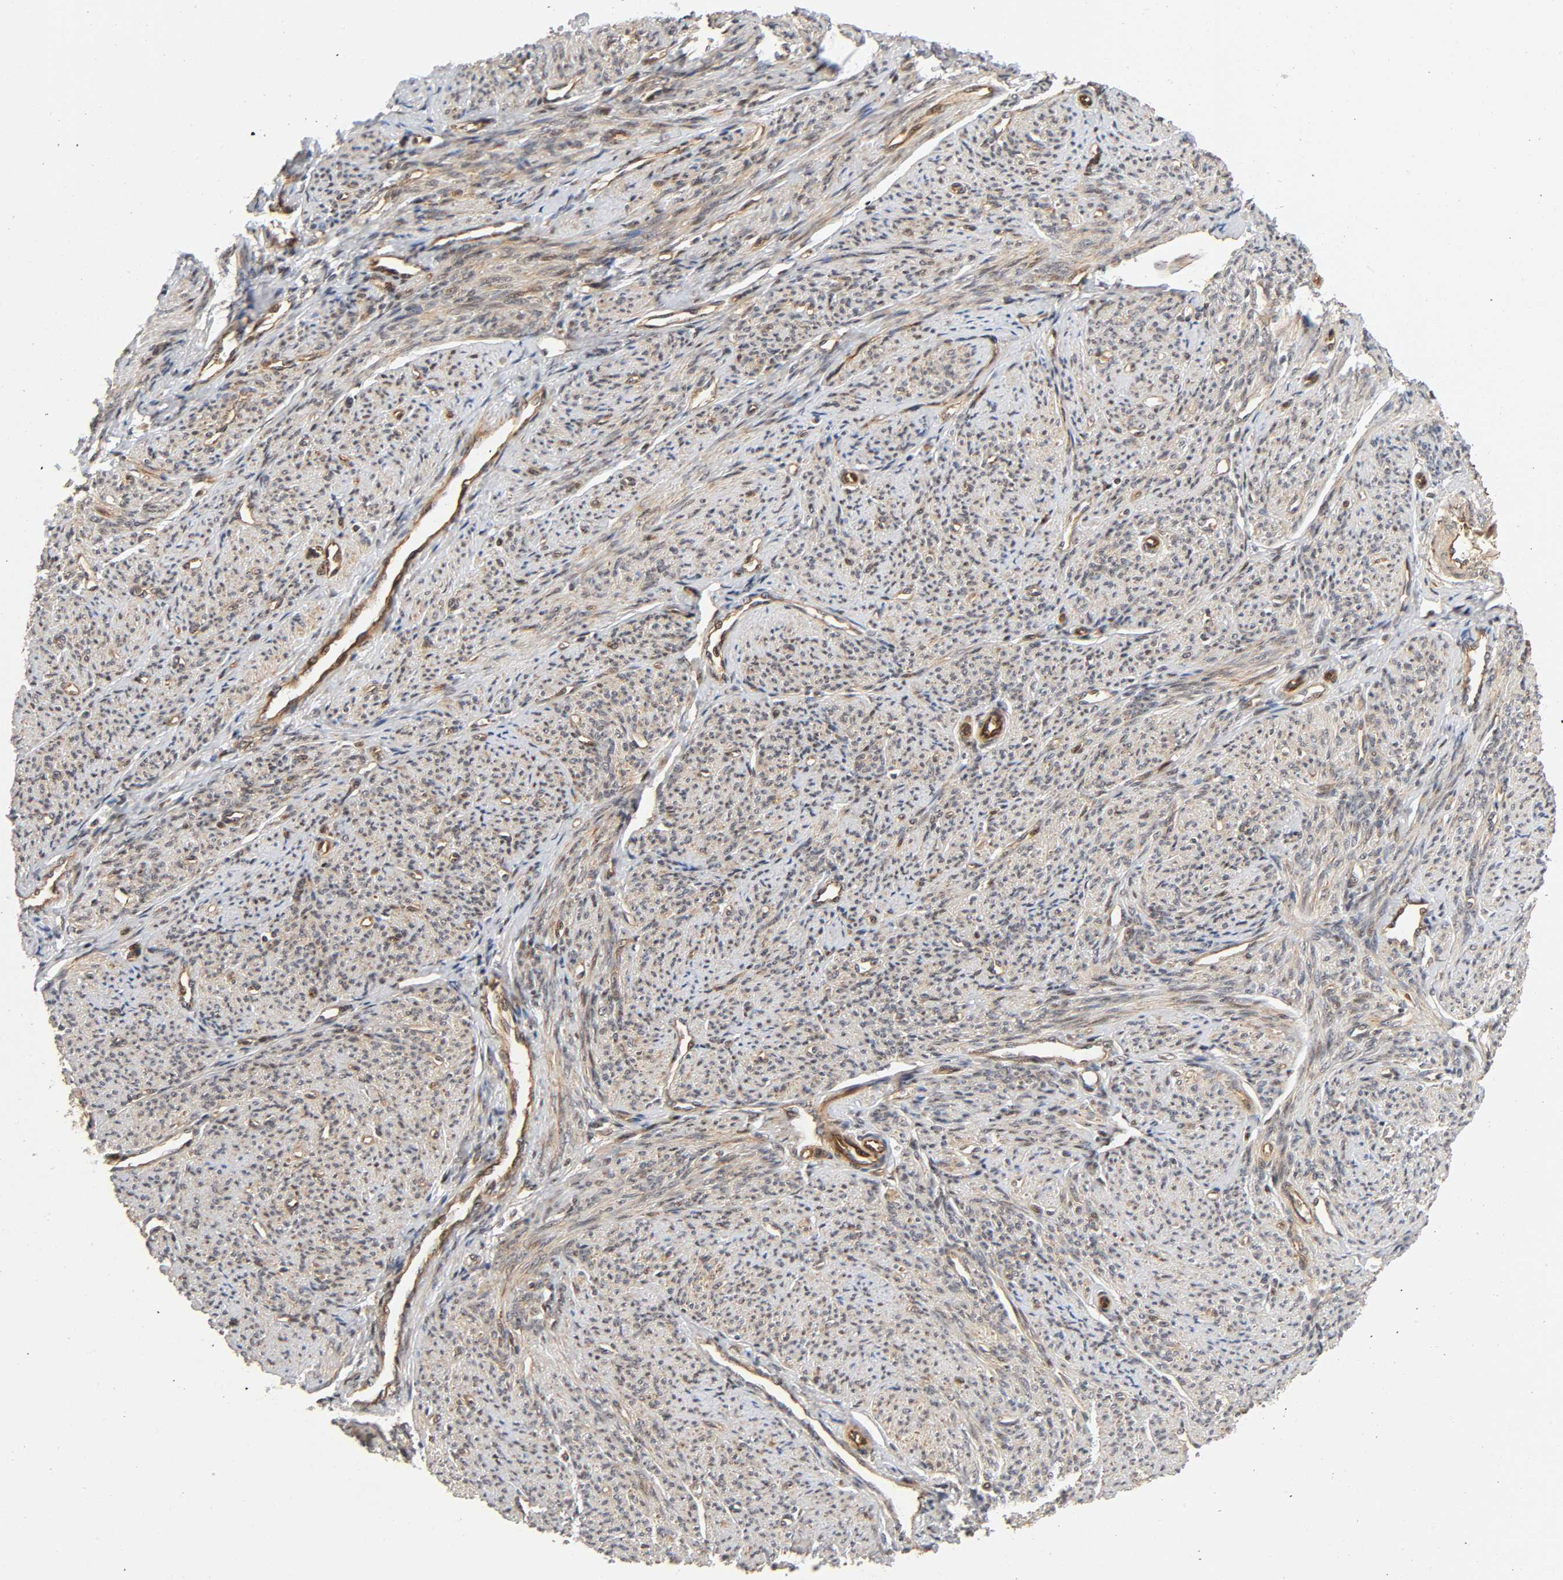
{"staining": {"intensity": "weak", "quantity": ">75%", "location": "cytoplasmic/membranous,nuclear"}, "tissue": "smooth muscle", "cell_type": "Smooth muscle cells", "image_type": "normal", "snomed": [{"axis": "morphology", "description": "Normal tissue, NOS"}, {"axis": "topography", "description": "Cervix"}, {"axis": "topography", "description": "Endometrium"}], "caption": "Immunohistochemical staining of unremarkable human smooth muscle displays >75% levels of weak cytoplasmic/membranous,nuclear protein staining in approximately >75% of smooth muscle cells. The staining is performed using DAB brown chromogen to label protein expression. The nuclei are counter-stained blue using hematoxylin.", "gene": "IQCJ", "patient": {"sex": "female", "age": 65}}